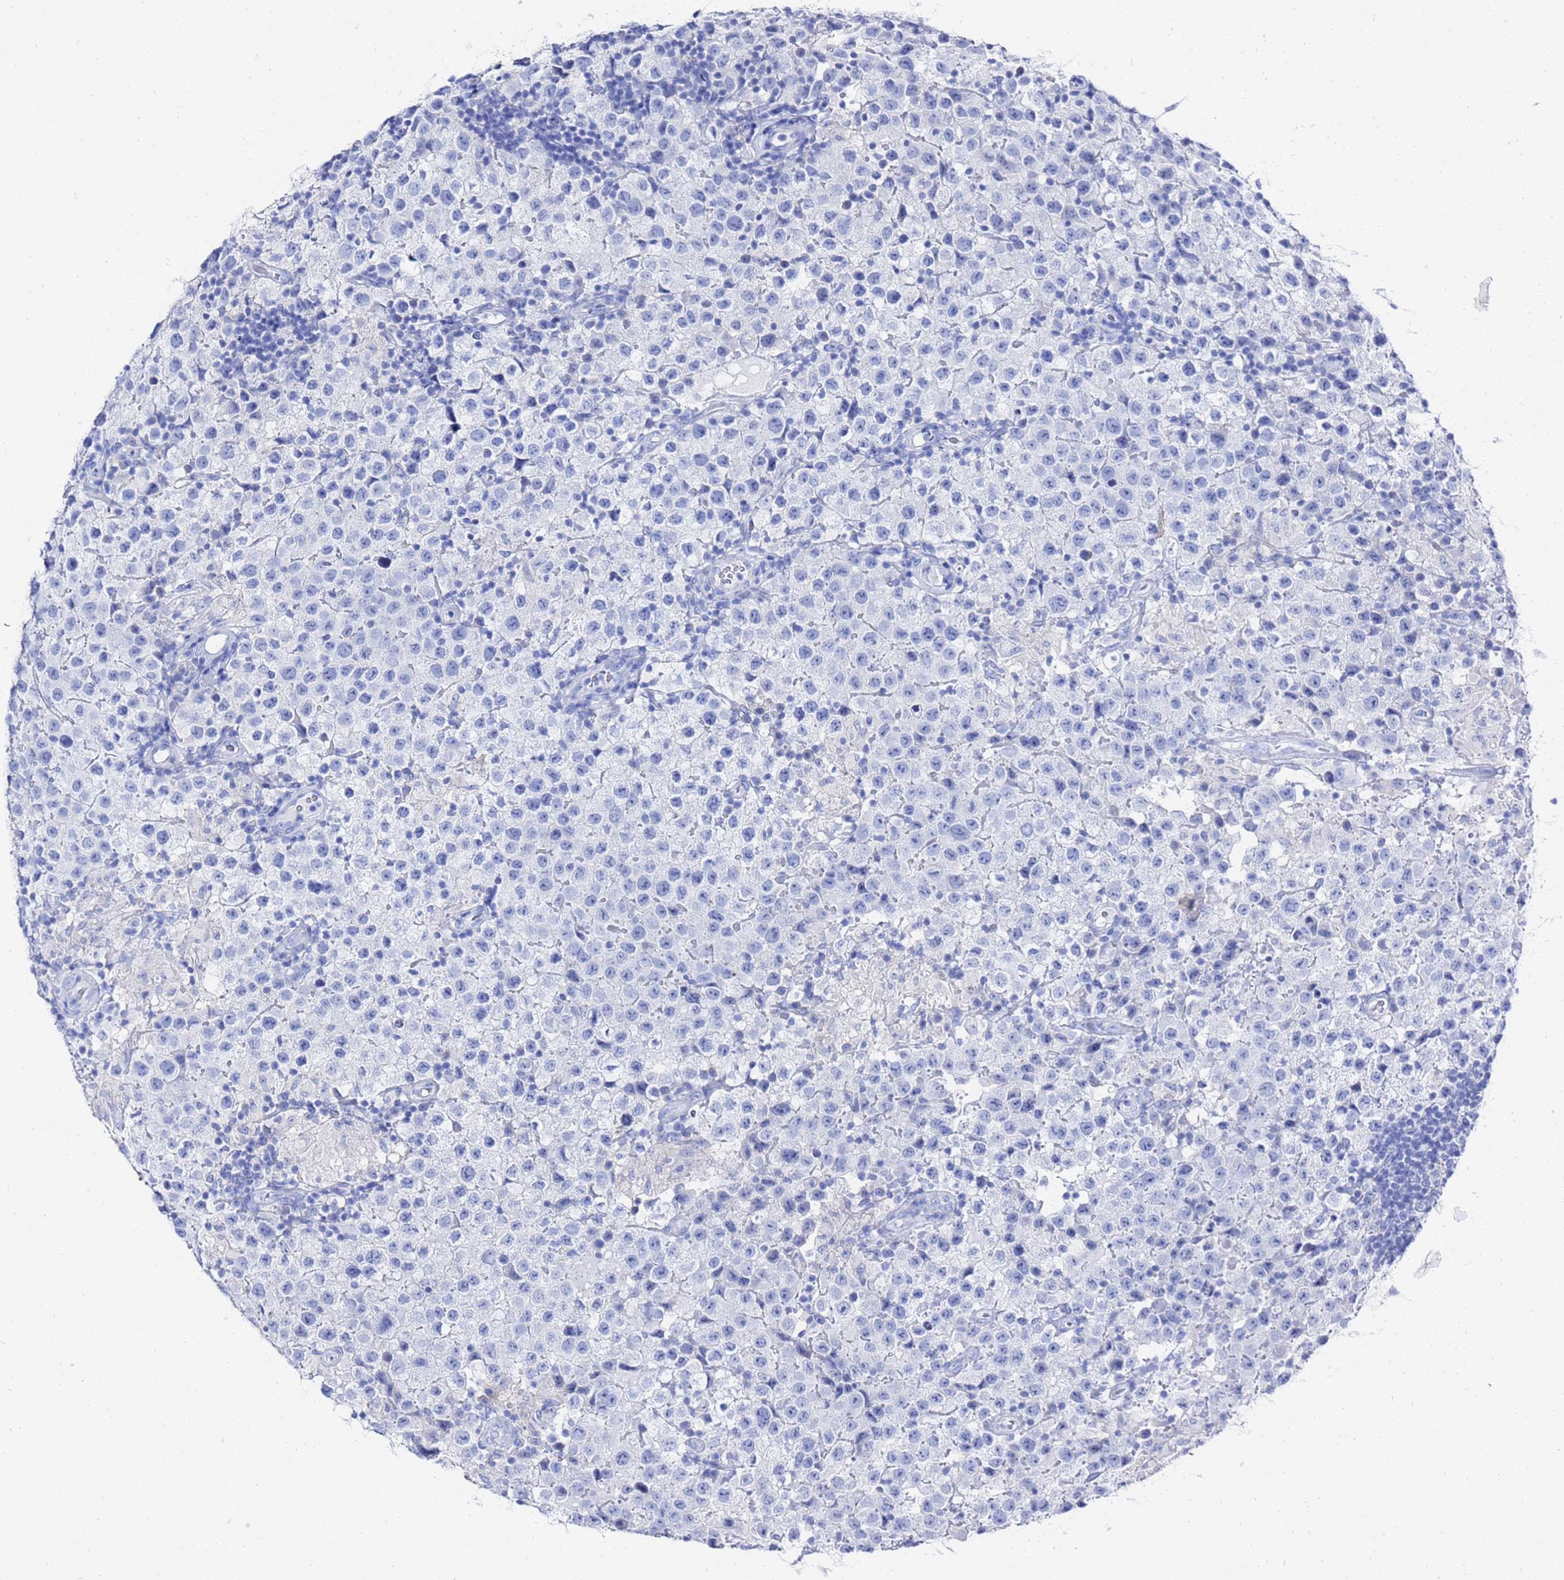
{"staining": {"intensity": "negative", "quantity": "none", "location": "none"}, "tissue": "testis cancer", "cell_type": "Tumor cells", "image_type": "cancer", "snomed": [{"axis": "morphology", "description": "Seminoma, NOS"}, {"axis": "morphology", "description": "Carcinoma, Embryonal, NOS"}, {"axis": "topography", "description": "Testis"}], "caption": "An immunohistochemistry (IHC) micrograph of testis cancer (seminoma) is shown. There is no staining in tumor cells of testis cancer (seminoma).", "gene": "GGT1", "patient": {"sex": "male", "age": 41}}